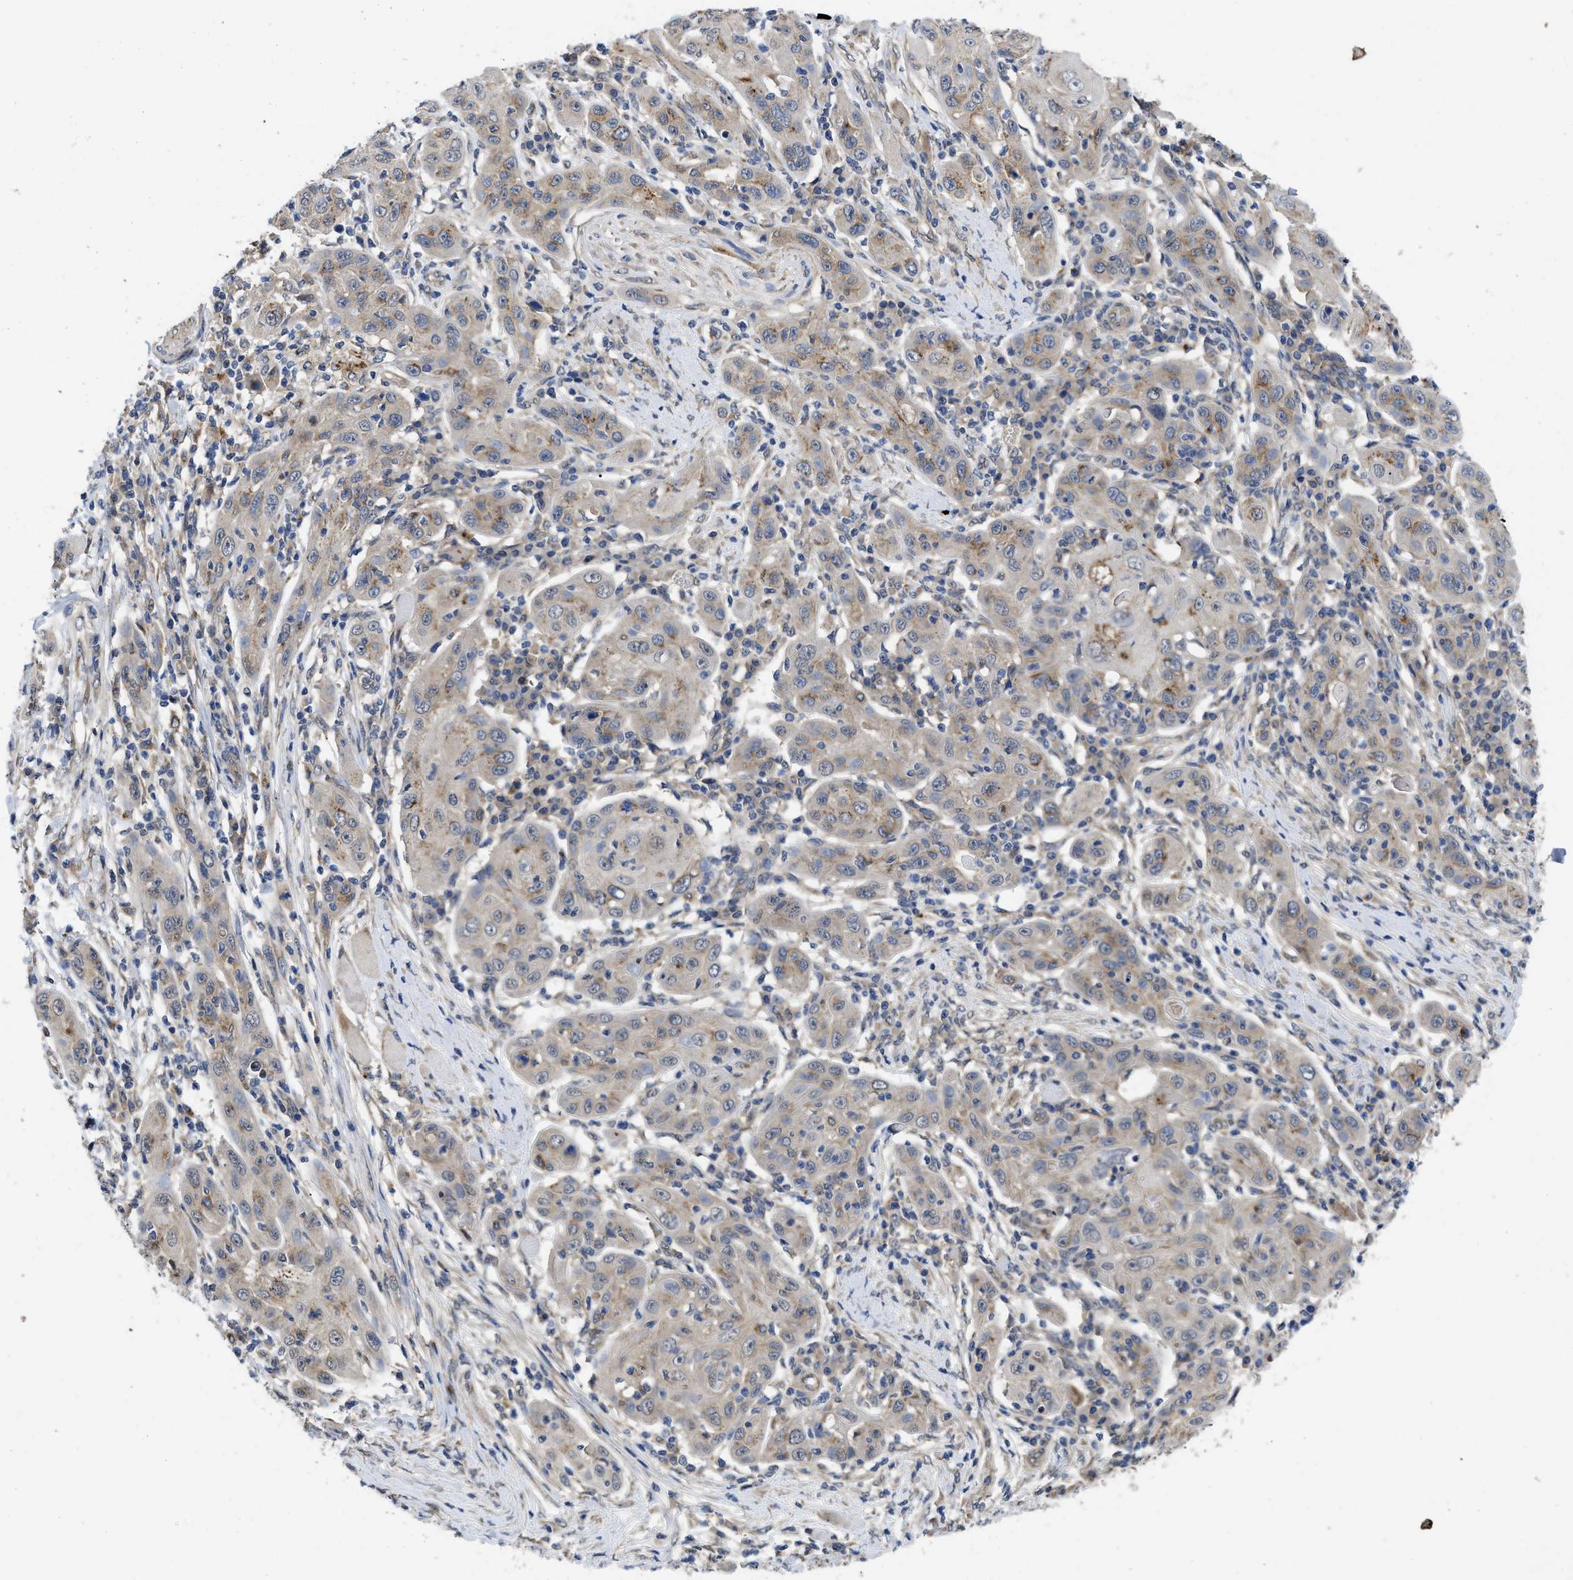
{"staining": {"intensity": "weak", "quantity": "<25%", "location": "cytoplasmic/membranous"}, "tissue": "skin cancer", "cell_type": "Tumor cells", "image_type": "cancer", "snomed": [{"axis": "morphology", "description": "Squamous cell carcinoma, NOS"}, {"axis": "topography", "description": "Skin"}], "caption": "This is a histopathology image of immunohistochemistry (IHC) staining of skin cancer, which shows no positivity in tumor cells. (DAB (3,3'-diaminobenzidine) IHC visualized using brightfield microscopy, high magnification).", "gene": "PKD2", "patient": {"sex": "female", "age": 88}}